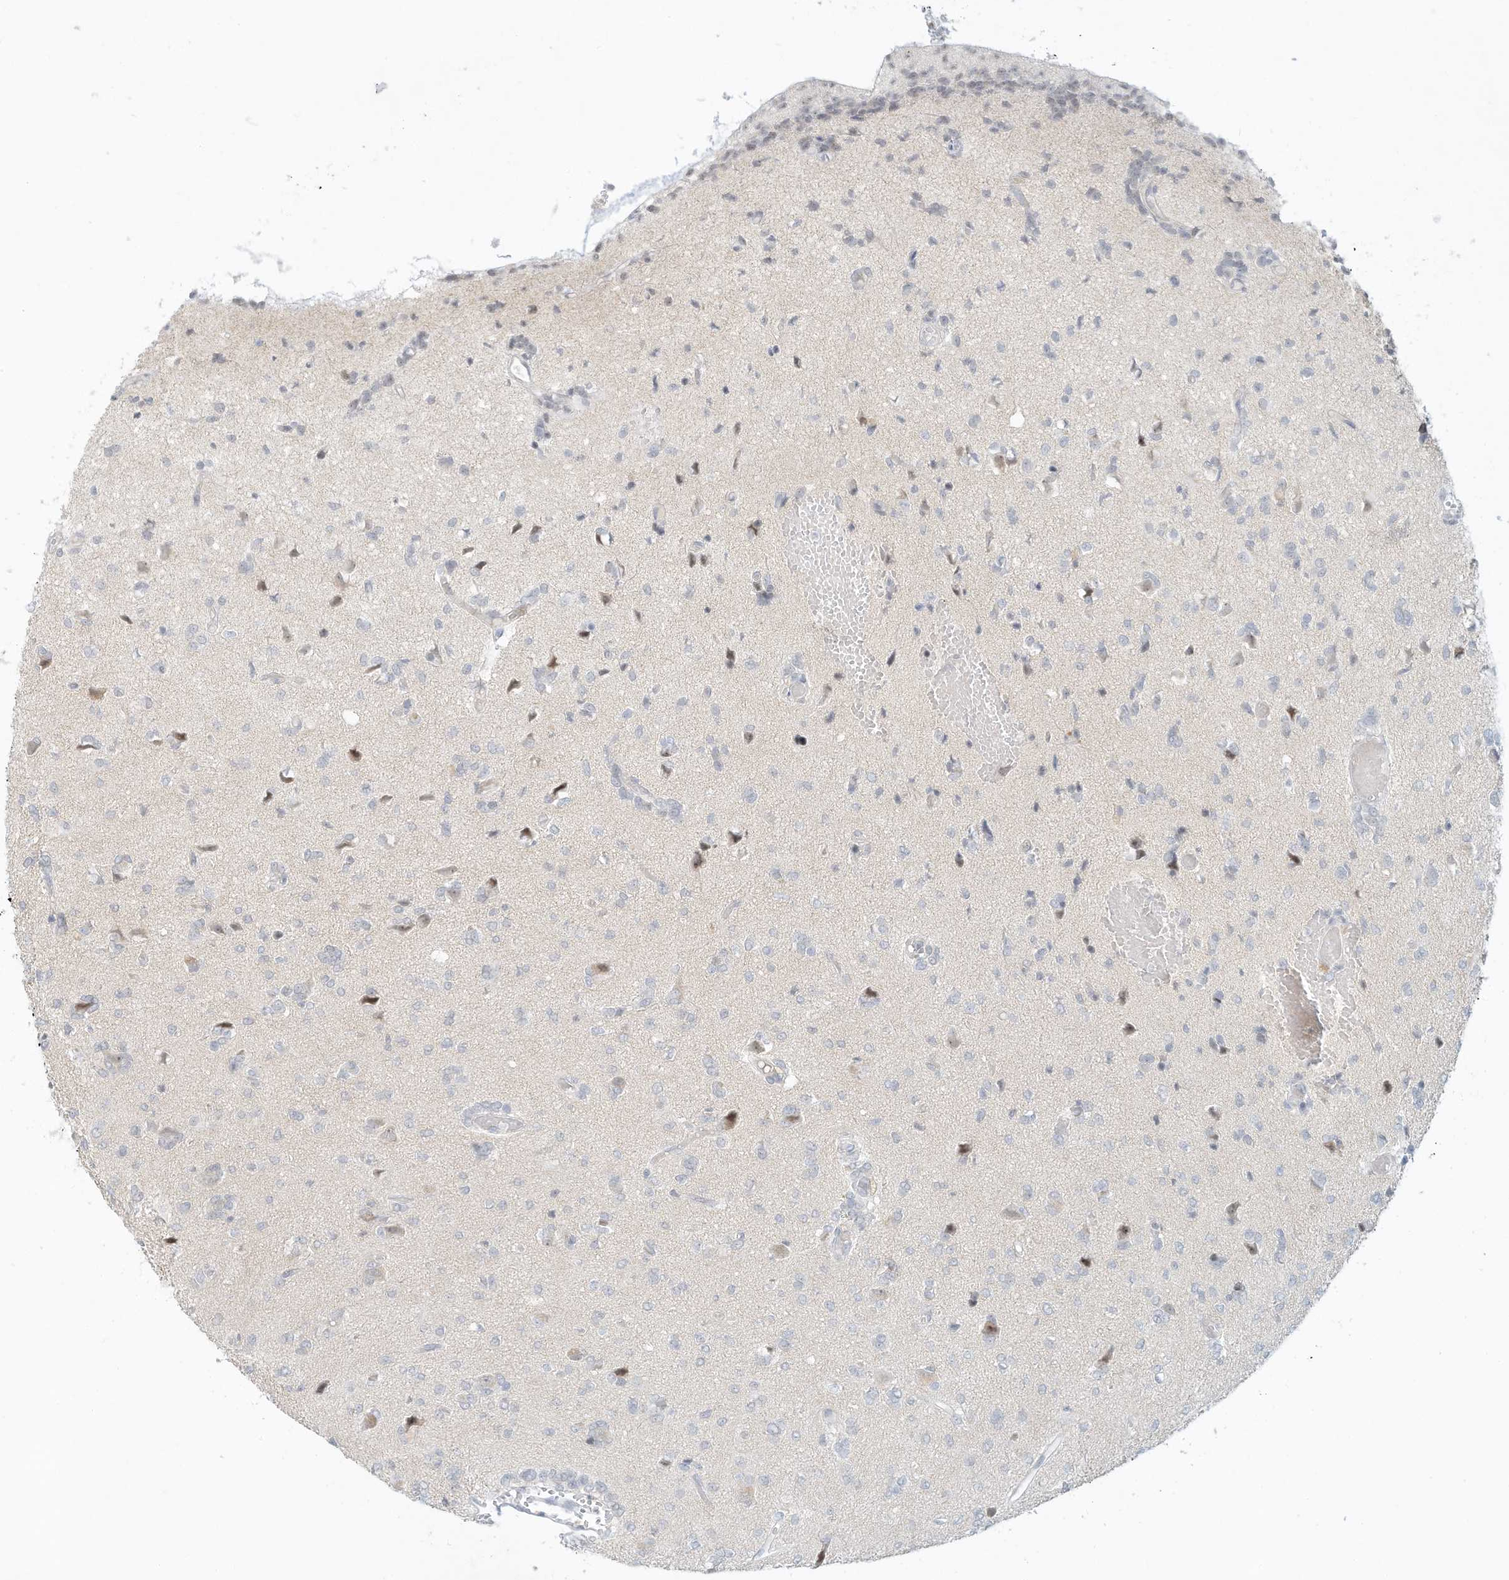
{"staining": {"intensity": "negative", "quantity": "none", "location": "none"}, "tissue": "glioma", "cell_type": "Tumor cells", "image_type": "cancer", "snomed": [{"axis": "morphology", "description": "Glioma, malignant, High grade"}, {"axis": "topography", "description": "Brain"}], "caption": "Image shows no significant protein expression in tumor cells of glioma.", "gene": "PAK6", "patient": {"sex": "female", "age": 59}}